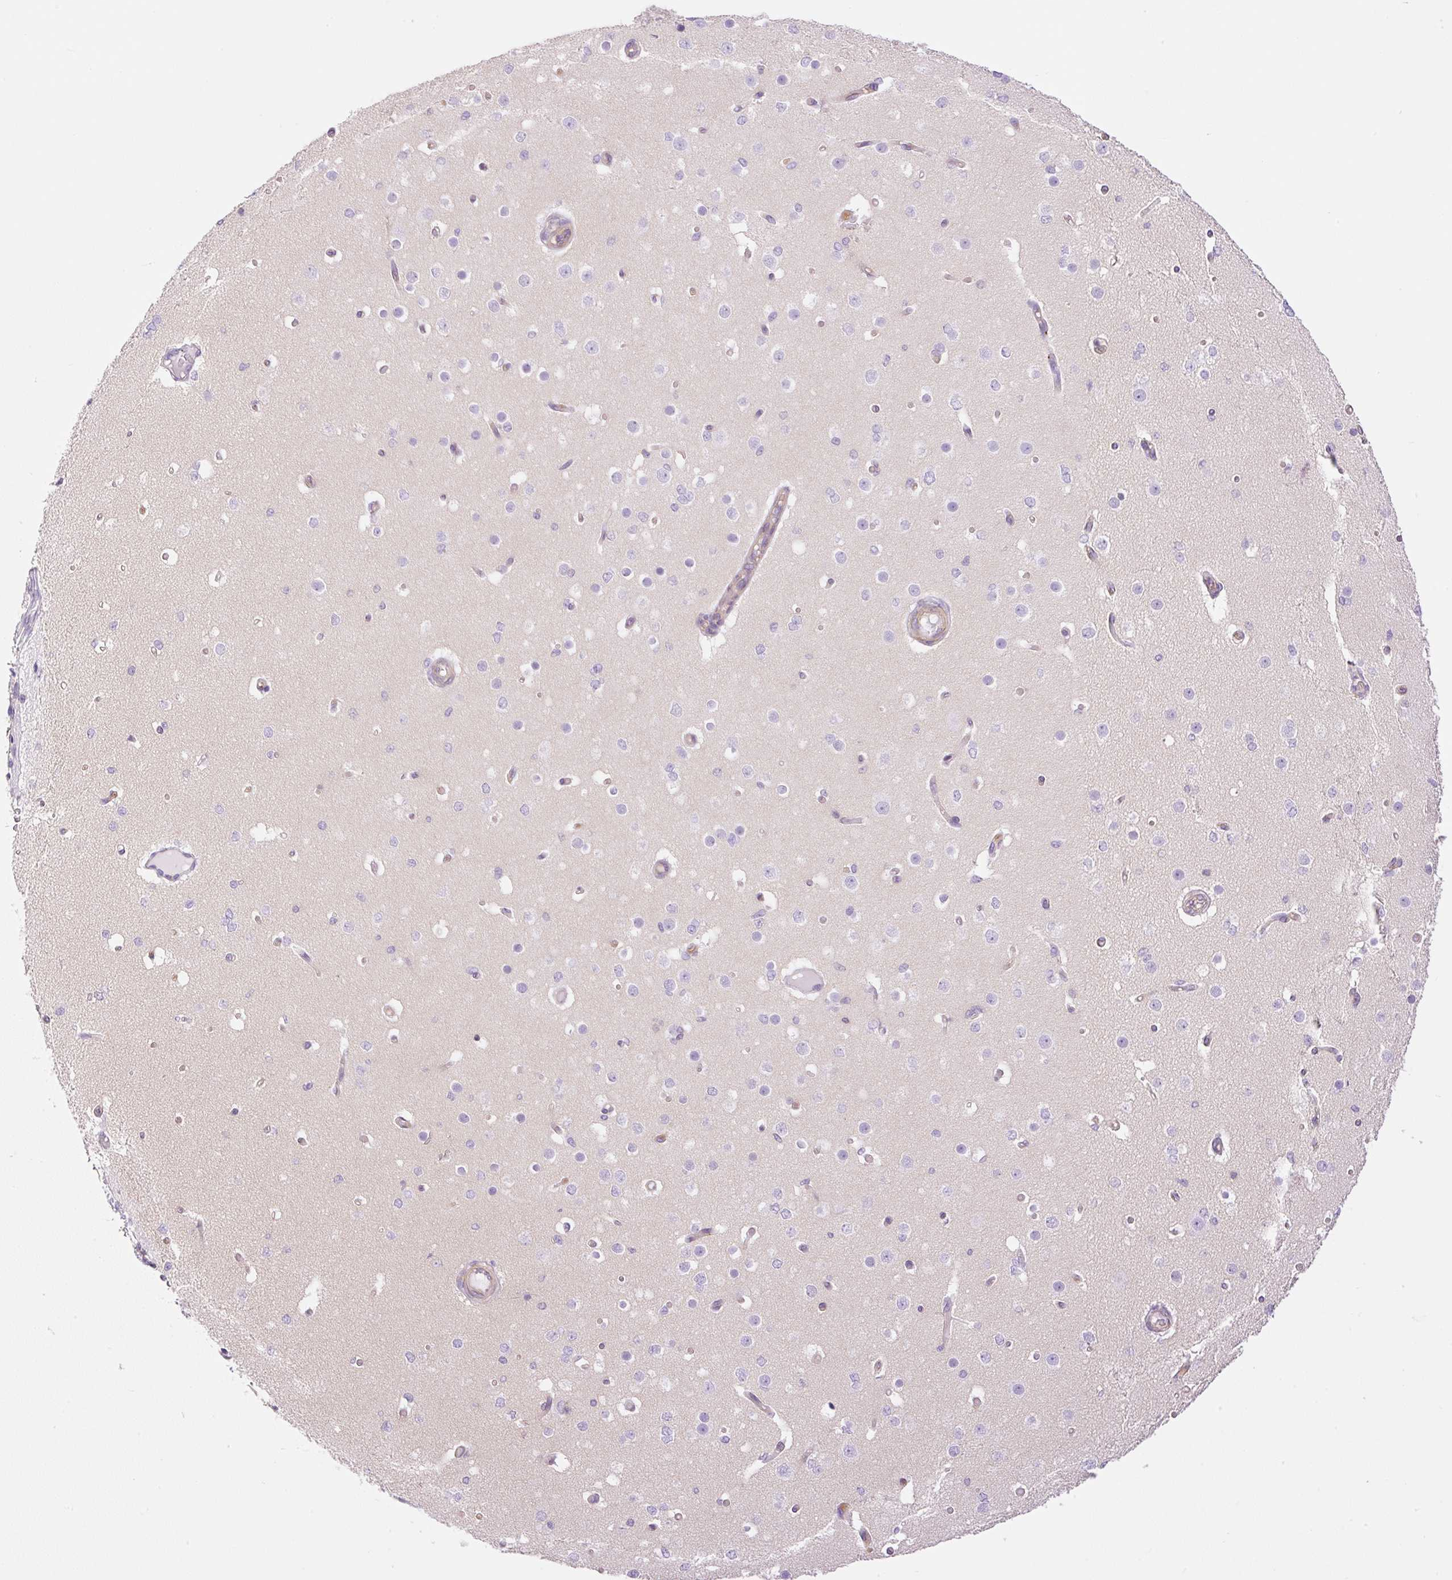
{"staining": {"intensity": "weak", "quantity": "25%-75%", "location": "cytoplasmic/membranous"}, "tissue": "cerebral cortex", "cell_type": "Endothelial cells", "image_type": "normal", "snomed": [{"axis": "morphology", "description": "Normal tissue, NOS"}, {"axis": "morphology", "description": "Inflammation, NOS"}, {"axis": "topography", "description": "Cerebral cortex"}], "caption": "Immunohistochemistry (IHC) micrograph of unremarkable cerebral cortex stained for a protein (brown), which reveals low levels of weak cytoplasmic/membranous staining in about 25%-75% of endothelial cells.", "gene": "EHD1", "patient": {"sex": "male", "age": 6}}